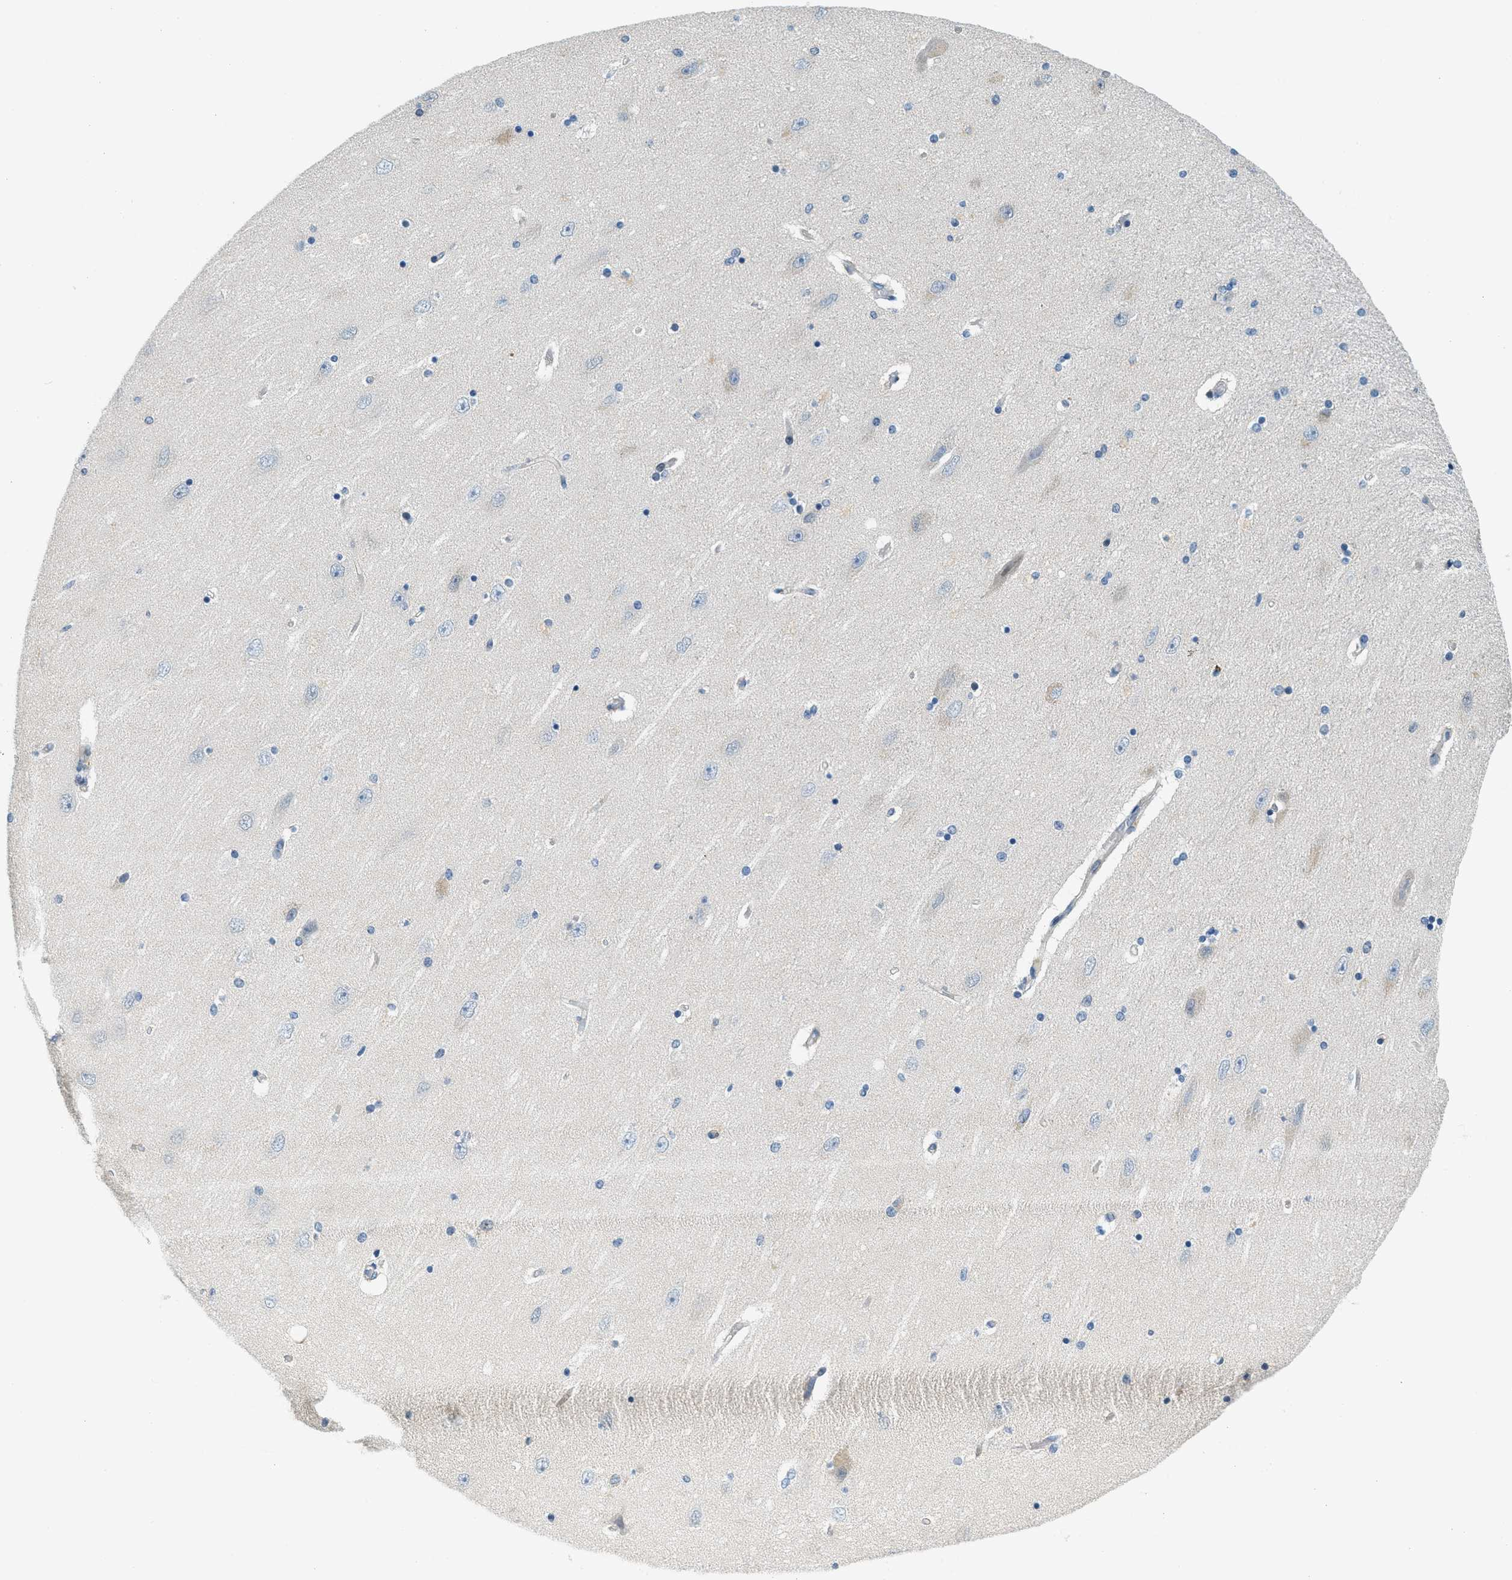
{"staining": {"intensity": "negative", "quantity": "none", "location": "none"}, "tissue": "hippocampus", "cell_type": "Glial cells", "image_type": "normal", "snomed": [{"axis": "morphology", "description": "Normal tissue, NOS"}, {"axis": "topography", "description": "Hippocampus"}], "caption": "This is an IHC micrograph of normal hippocampus. There is no positivity in glial cells.", "gene": "CYP4X1", "patient": {"sex": "female", "age": 54}}